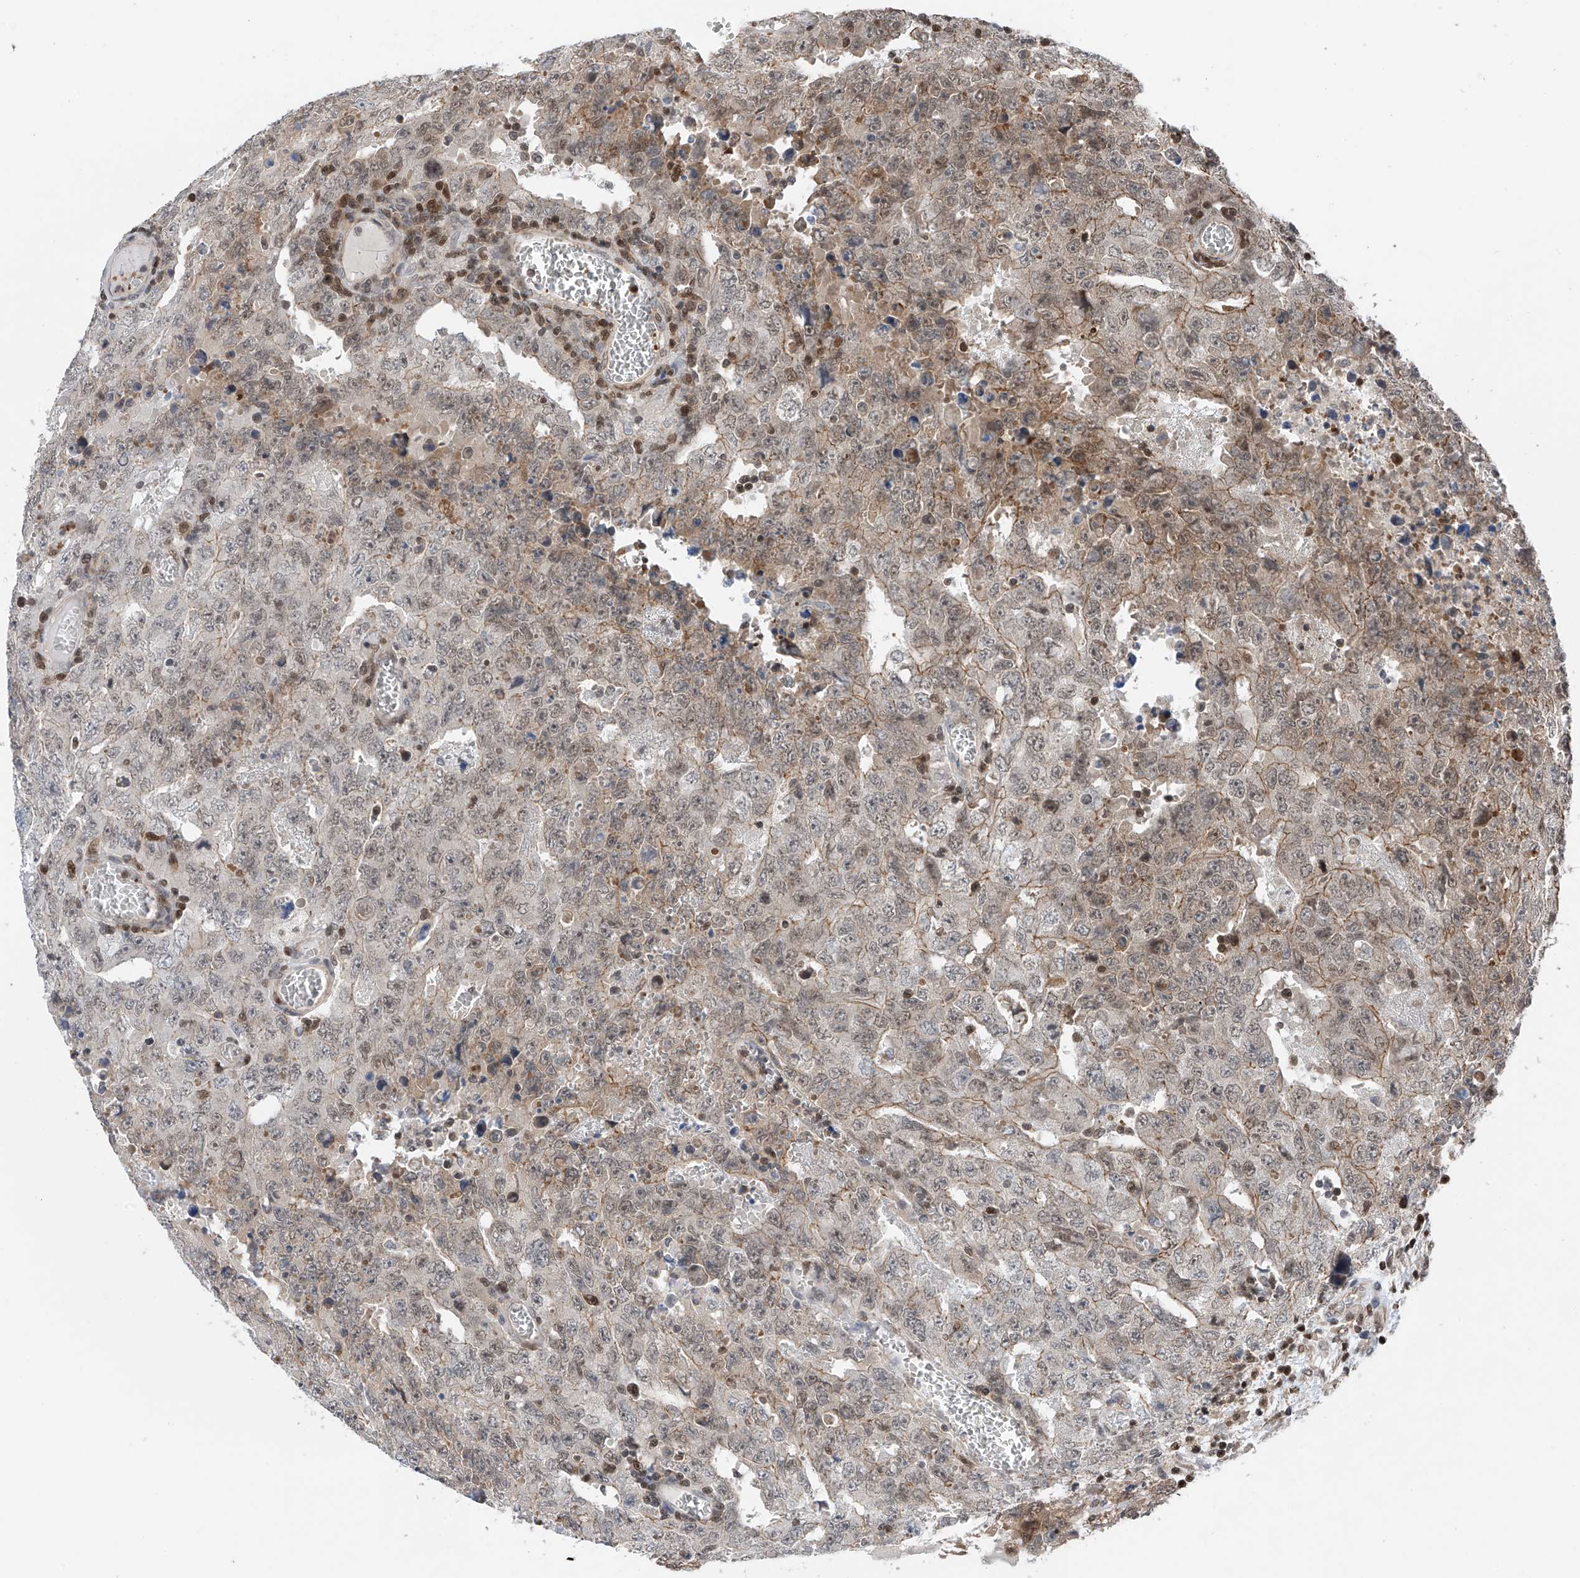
{"staining": {"intensity": "negative", "quantity": "none", "location": "none"}, "tissue": "testis cancer", "cell_type": "Tumor cells", "image_type": "cancer", "snomed": [{"axis": "morphology", "description": "Carcinoma, Embryonal, NOS"}, {"axis": "topography", "description": "Testis"}], "caption": "The photomicrograph demonstrates no significant positivity in tumor cells of embryonal carcinoma (testis). (DAB immunohistochemistry with hematoxylin counter stain).", "gene": "DNAJC9", "patient": {"sex": "male", "age": 26}}